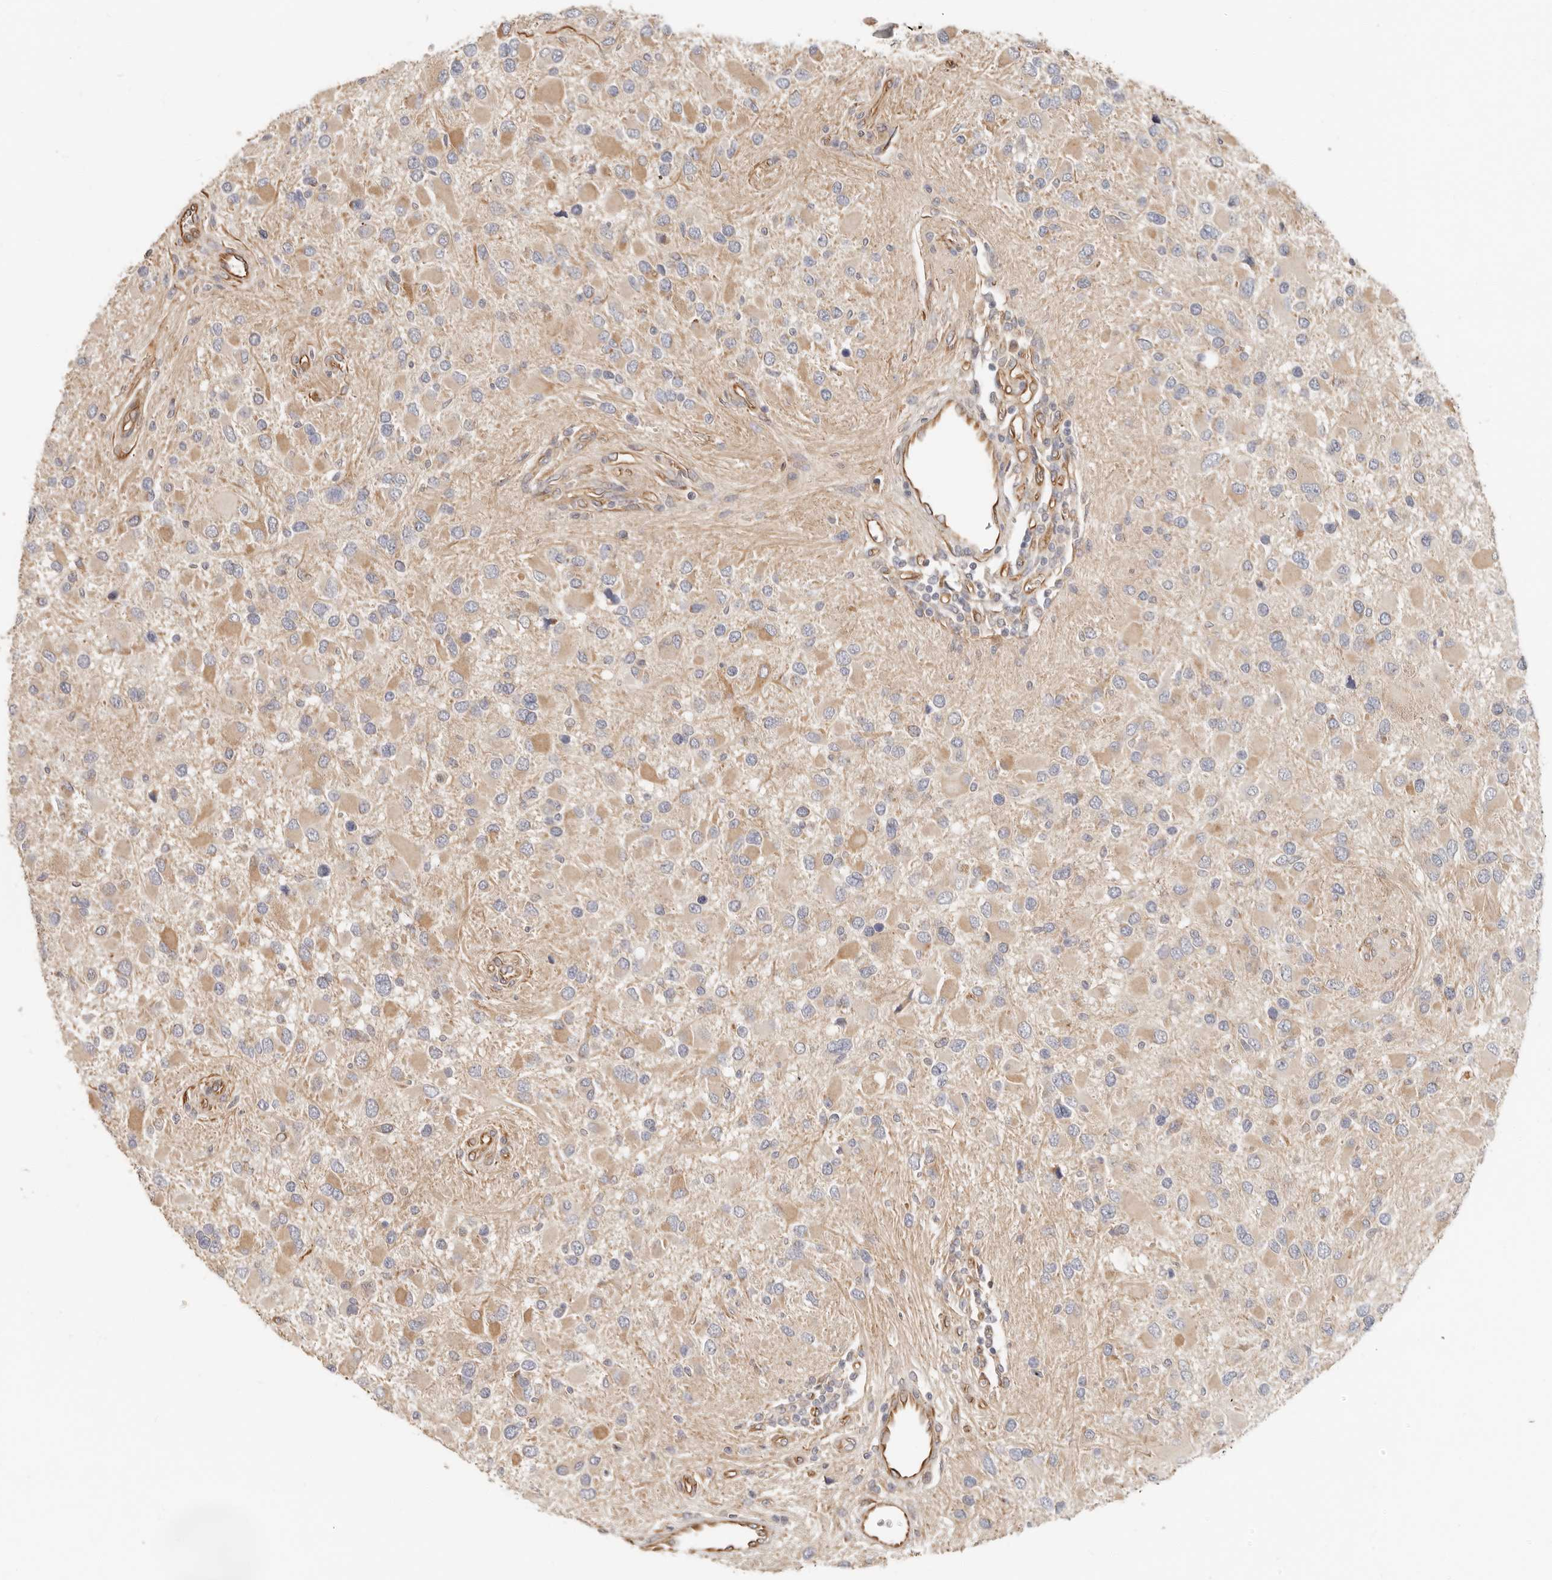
{"staining": {"intensity": "moderate", "quantity": "25%-75%", "location": "cytoplasmic/membranous"}, "tissue": "glioma", "cell_type": "Tumor cells", "image_type": "cancer", "snomed": [{"axis": "morphology", "description": "Glioma, malignant, High grade"}, {"axis": "topography", "description": "Brain"}], "caption": "The micrograph shows staining of malignant high-grade glioma, revealing moderate cytoplasmic/membranous protein staining (brown color) within tumor cells.", "gene": "SPRING1", "patient": {"sex": "male", "age": 53}}